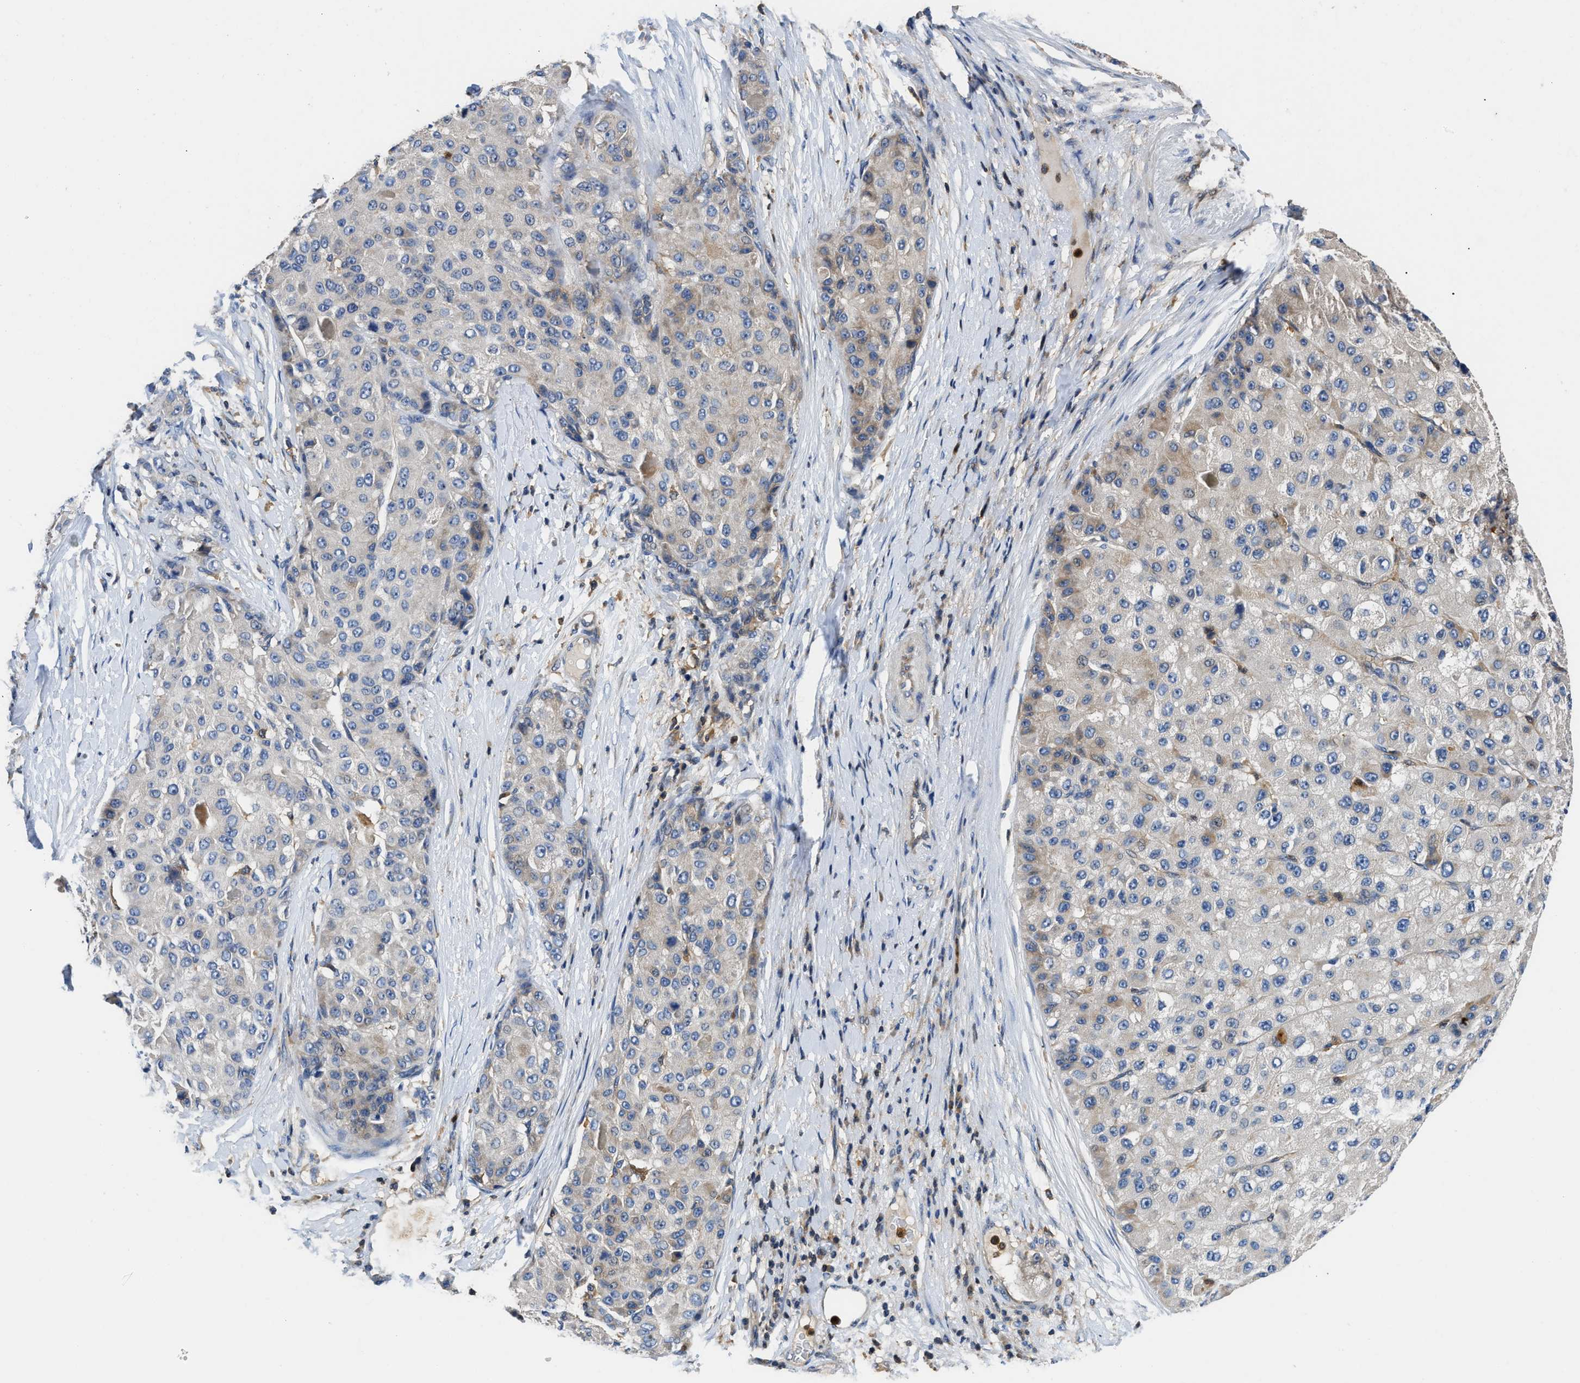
{"staining": {"intensity": "moderate", "quantity": "<25%", "location": "cytoplasmic/membranous"}, "tissue": "liver cancer", "cell_type": "Tumor cells", "image_type": "cancer", "snomed": [{"axis": "morphology", "description": "Carcinoma, Hepatocellular, NOS"}, {"axis": "topography", "description": "Liver"}], "caption": "Liver cancer (hepatocellular carcinoma) stained with a protein marker demonstrates moderate staining in tumor cells.", "gene": "OSTF1", "patient": {"sex": "male", "age": 80}}